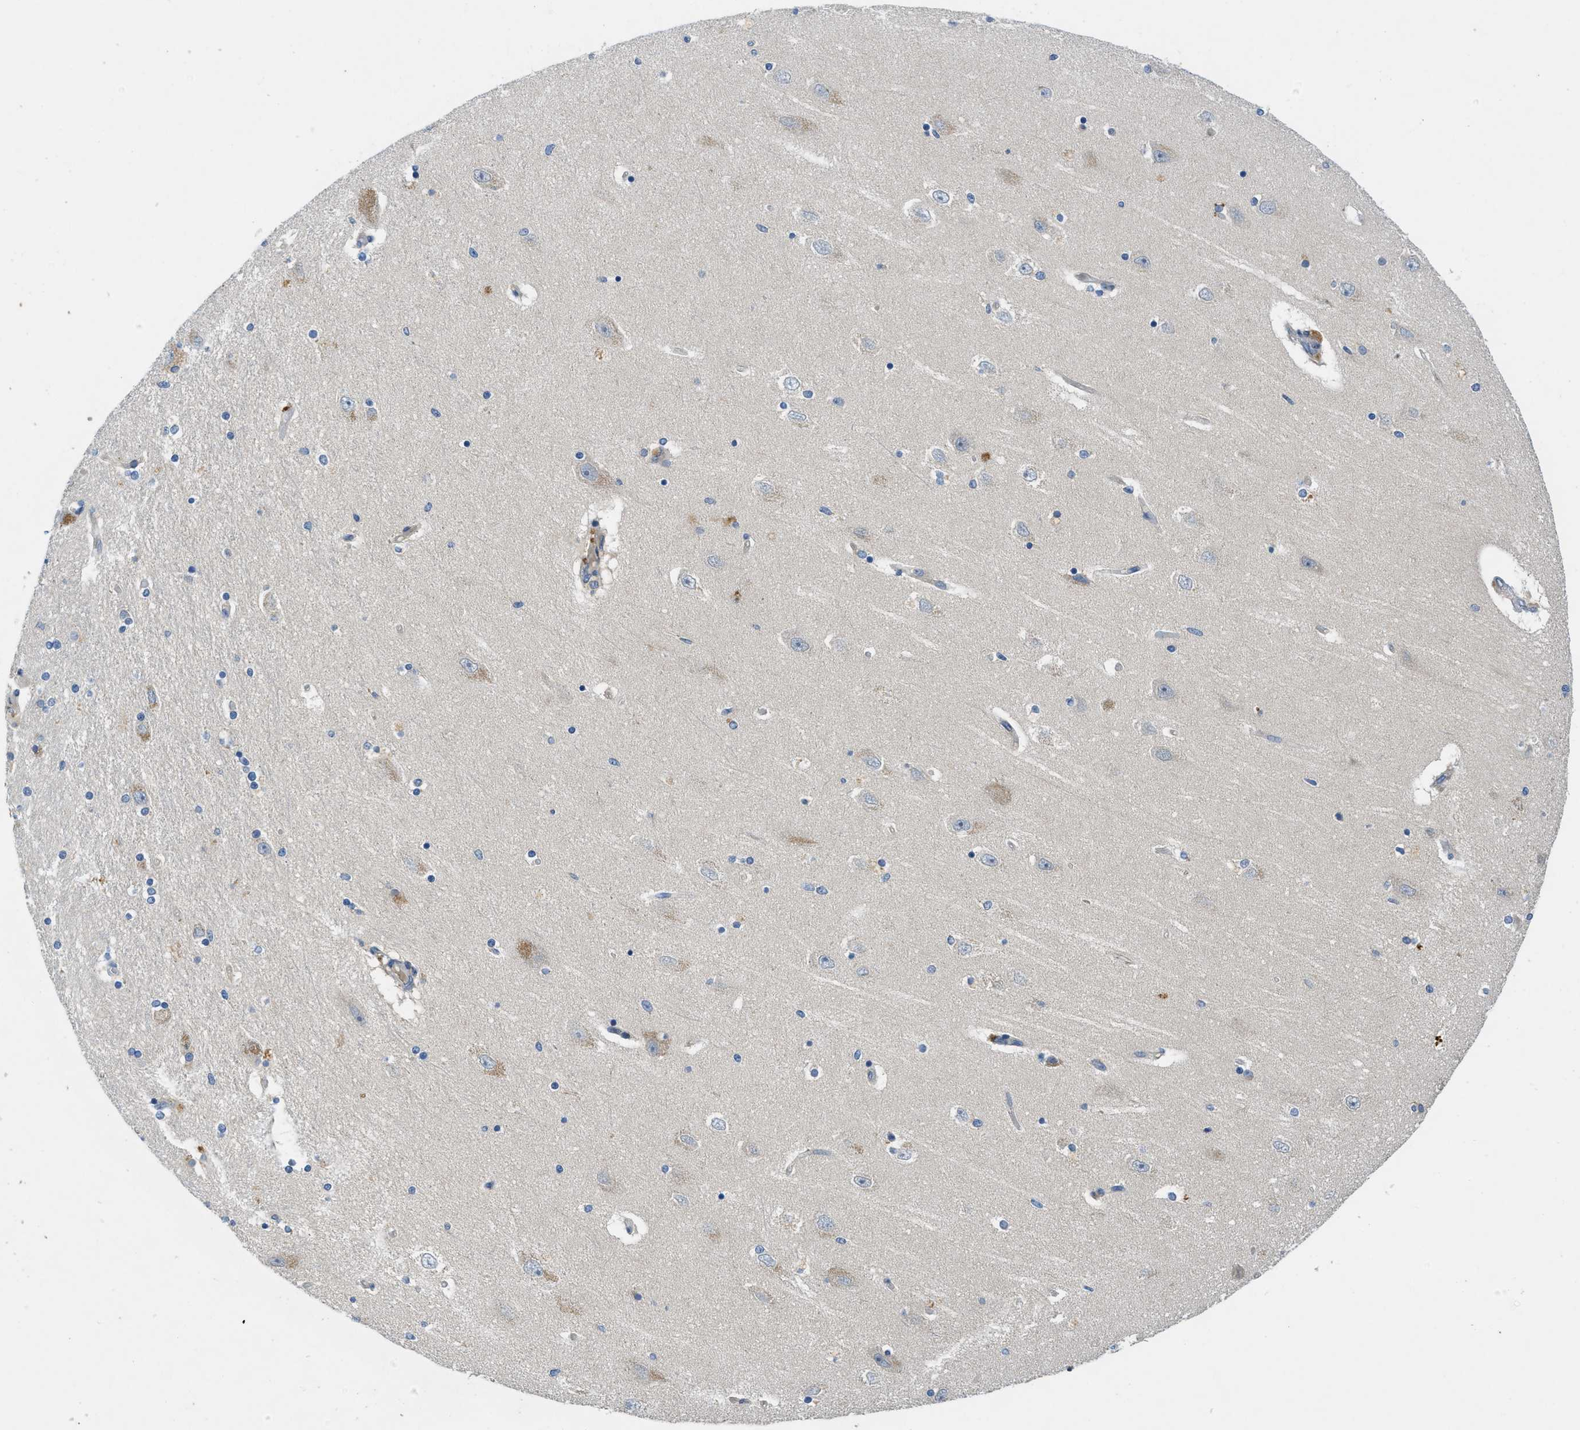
{"staining": {"intensity": "negative", "quantity": "none", "location": "none"}, "tissue": "hippocampus", "cell_type": "Glial cells", "image_type": "normal", "snomed": [{"axis": "morphology", "description": "Normal tissue, NOS"}, {"axis": "topography", "description": "Hippocampus"}], "caption": "Immunohistochemical staining of unremarkable hippocampus reveals no significant staining in glial cells.", "gene": "RIPK2", "patient": {"sex": "female", "age": 54}}